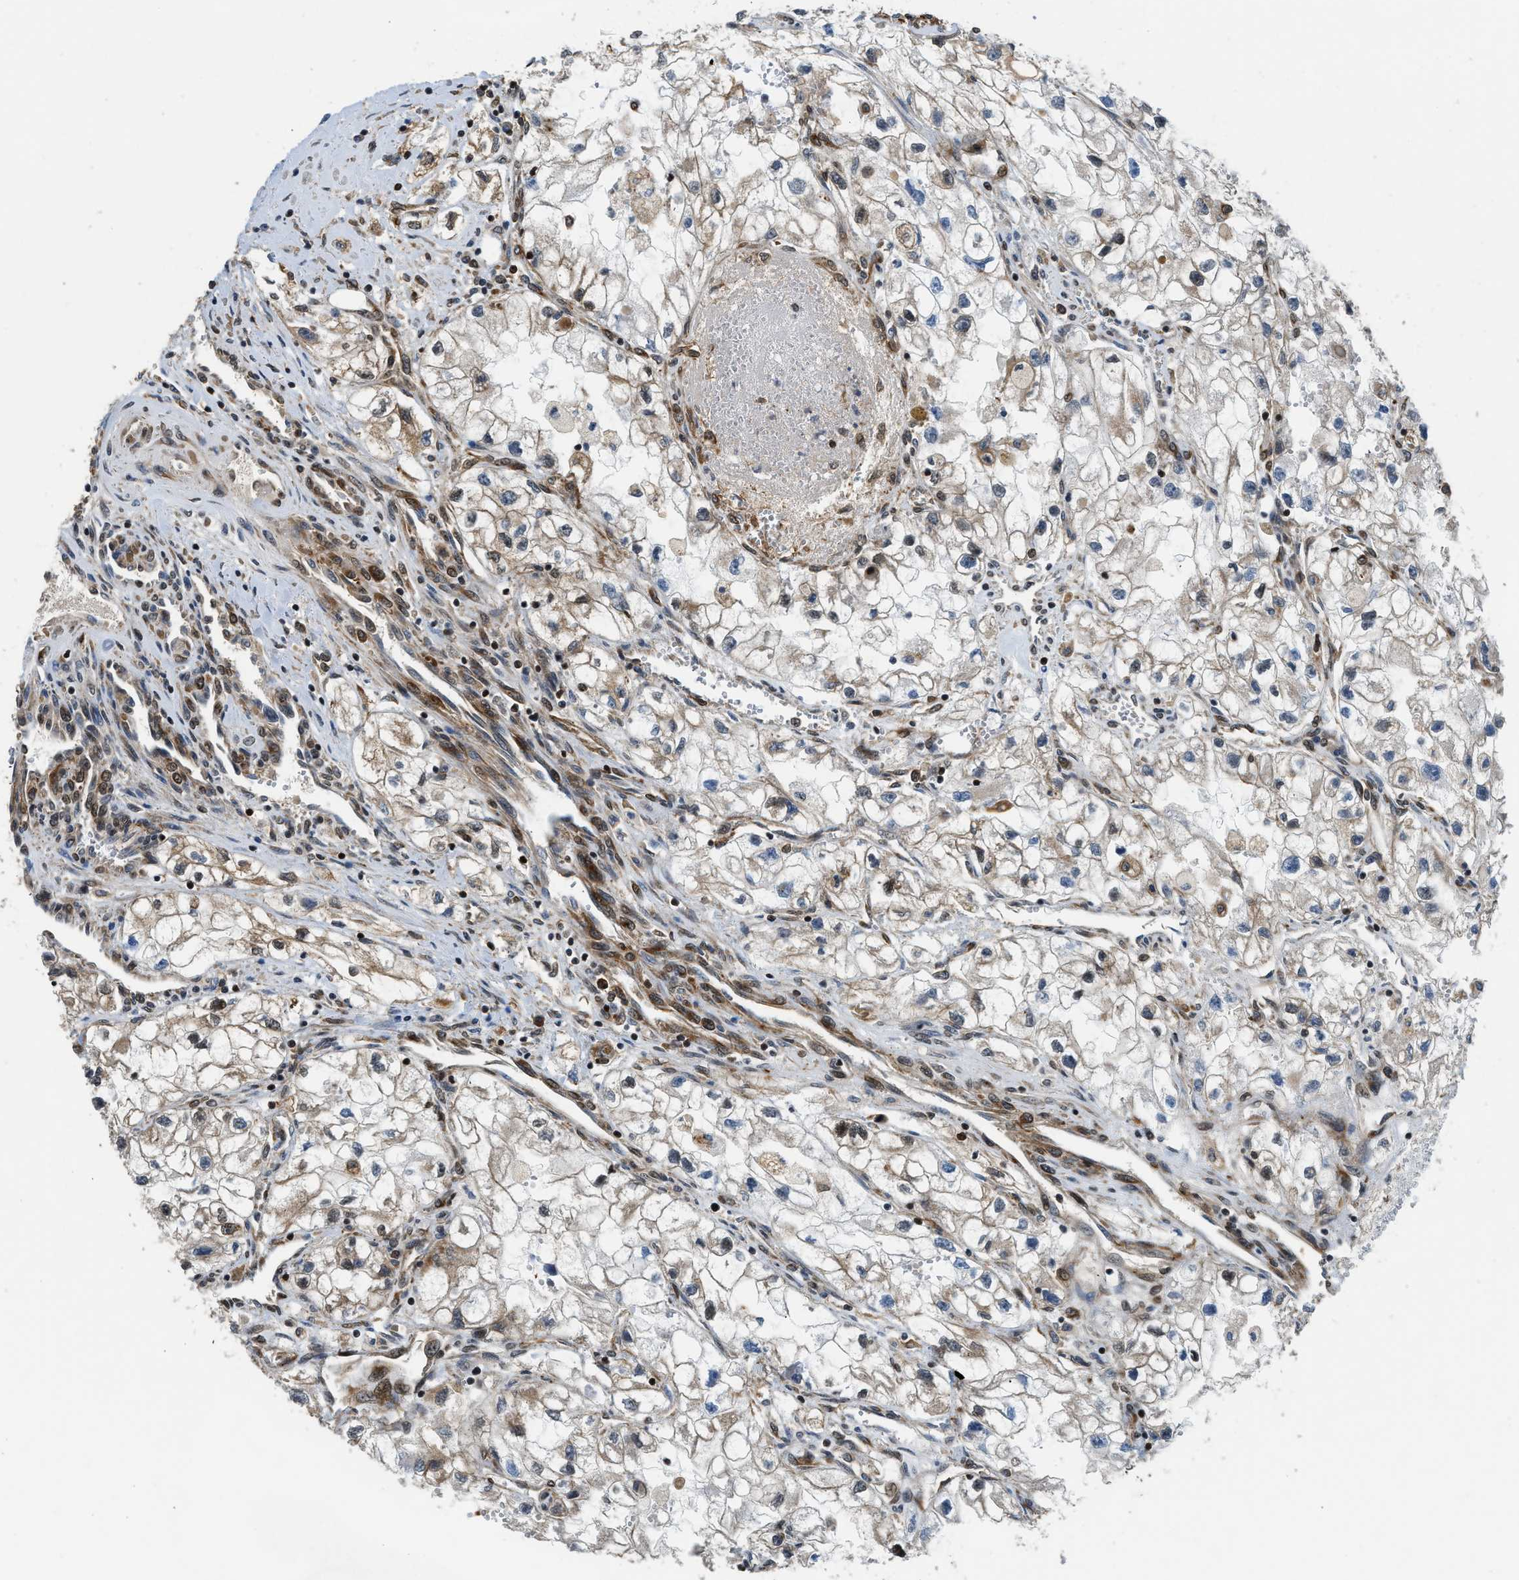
{"staining": {"intensity": "moderate", "quantity": "<25%", "location": "cytoplasmic/membranous"}, "tissue": "renal cancer", "cell_type": "Tumor cells", "image_type": "cancer", "snomed": [{"axis": "morphology", "description": "Adenocarcinoma, NOS"}, {"axis": "topography", "description": "Kidney"}], "caption": "This is an image of immunohistochemistry (IHC) staining of adenocarcinoma (renal), which shows moderate positivity in the cytoplasmic/membranous of tumor cells.", "gene": "RETREG3", "patient": {"sex": "female", "age": 70}}